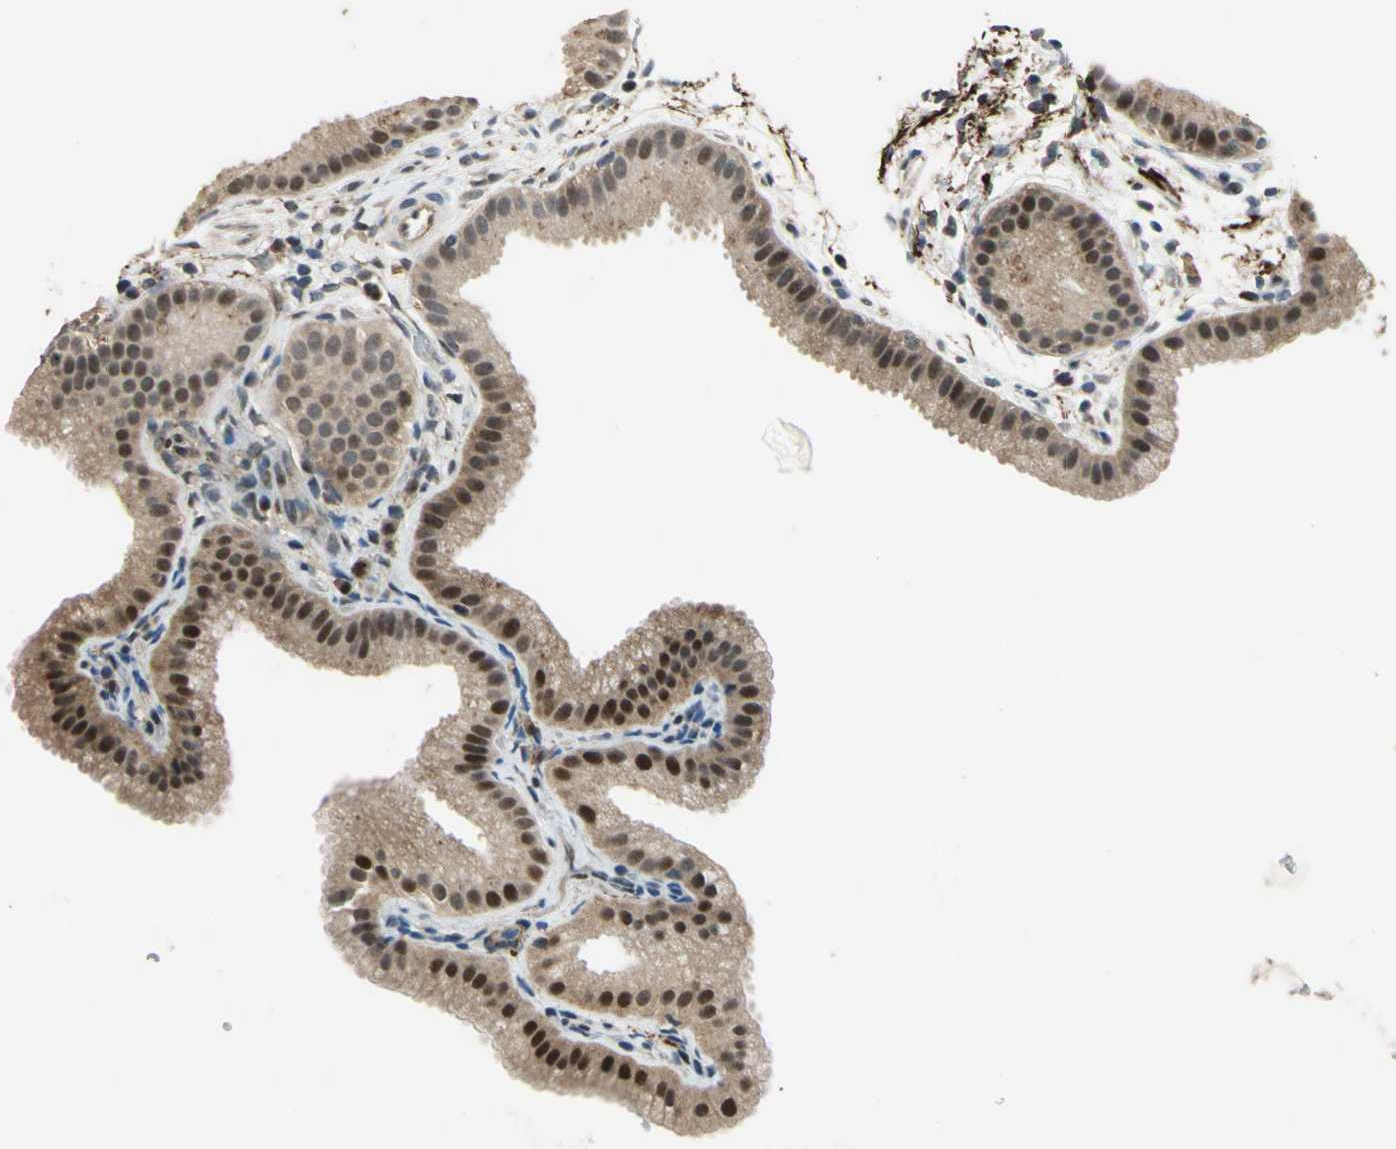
{"staining": {"intensity": "strong", "quantity": ">75%", "location": "cytoplasmic/membranous,nuclear"}, "tissue": "gallbladder", "cell_type": "Glandular cells", "image_type": "normal", "snomed": [{"axis": "morphology", "description": "Normal tissue, NOS"}, {"axis": "topography", "description": "Gallbladder"}], "caption": "Glandular cells show strong cytoplasmic/membranous,nuclear expression in approximately >75% of cells in unremarkable gallbladder.", "gene": "MIS18BP1", "patient": {"sex": "female", "age": 64}}